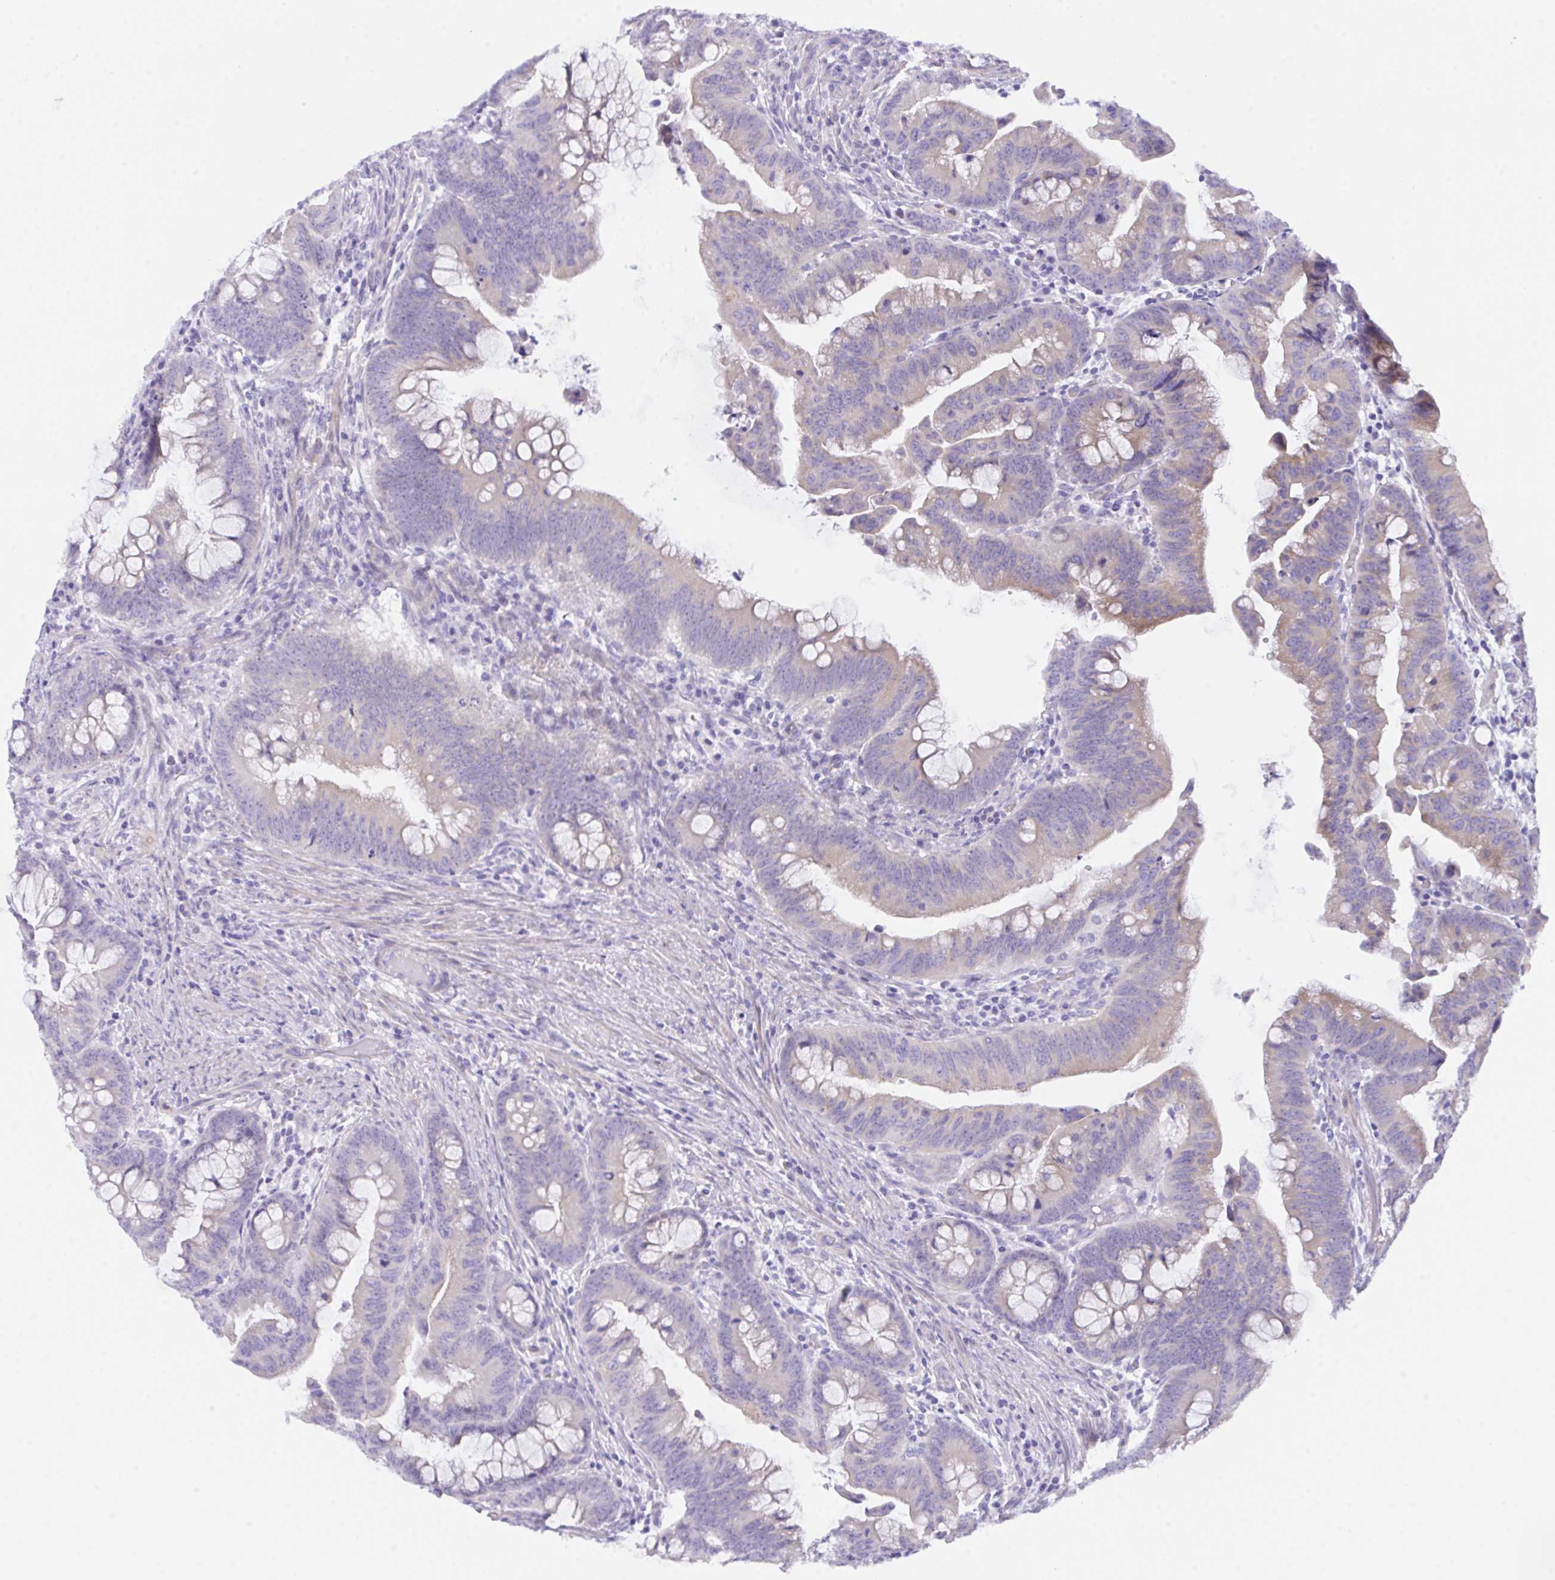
{"staining": {"intensity": "moderate", "quantity": "25%-75%", "location": "cytoplasmic/membranous"}, "tissue": "colorectal cancer", "cell_type": "Tumor cells", "image_type": "cancer", "snomed": [{"axis": "morphology", "description": "Adenocarcinoma, NOS"}, {"axis": "topography", "description": "Colon"}], "caption": "Immunohistochemical staining of human colorectal cancer (adenocarcinoma) shows medium levels of moderate cytoplasmic/membranous staining in approximately 25%-75% of tumor cells. (DAB (3,3'-diaminobenzidine) IHC, brown staining for protein, blue staining for nuclei).", "gene": "CEP170B", "patient": {"sex": "male", "age": 62}}